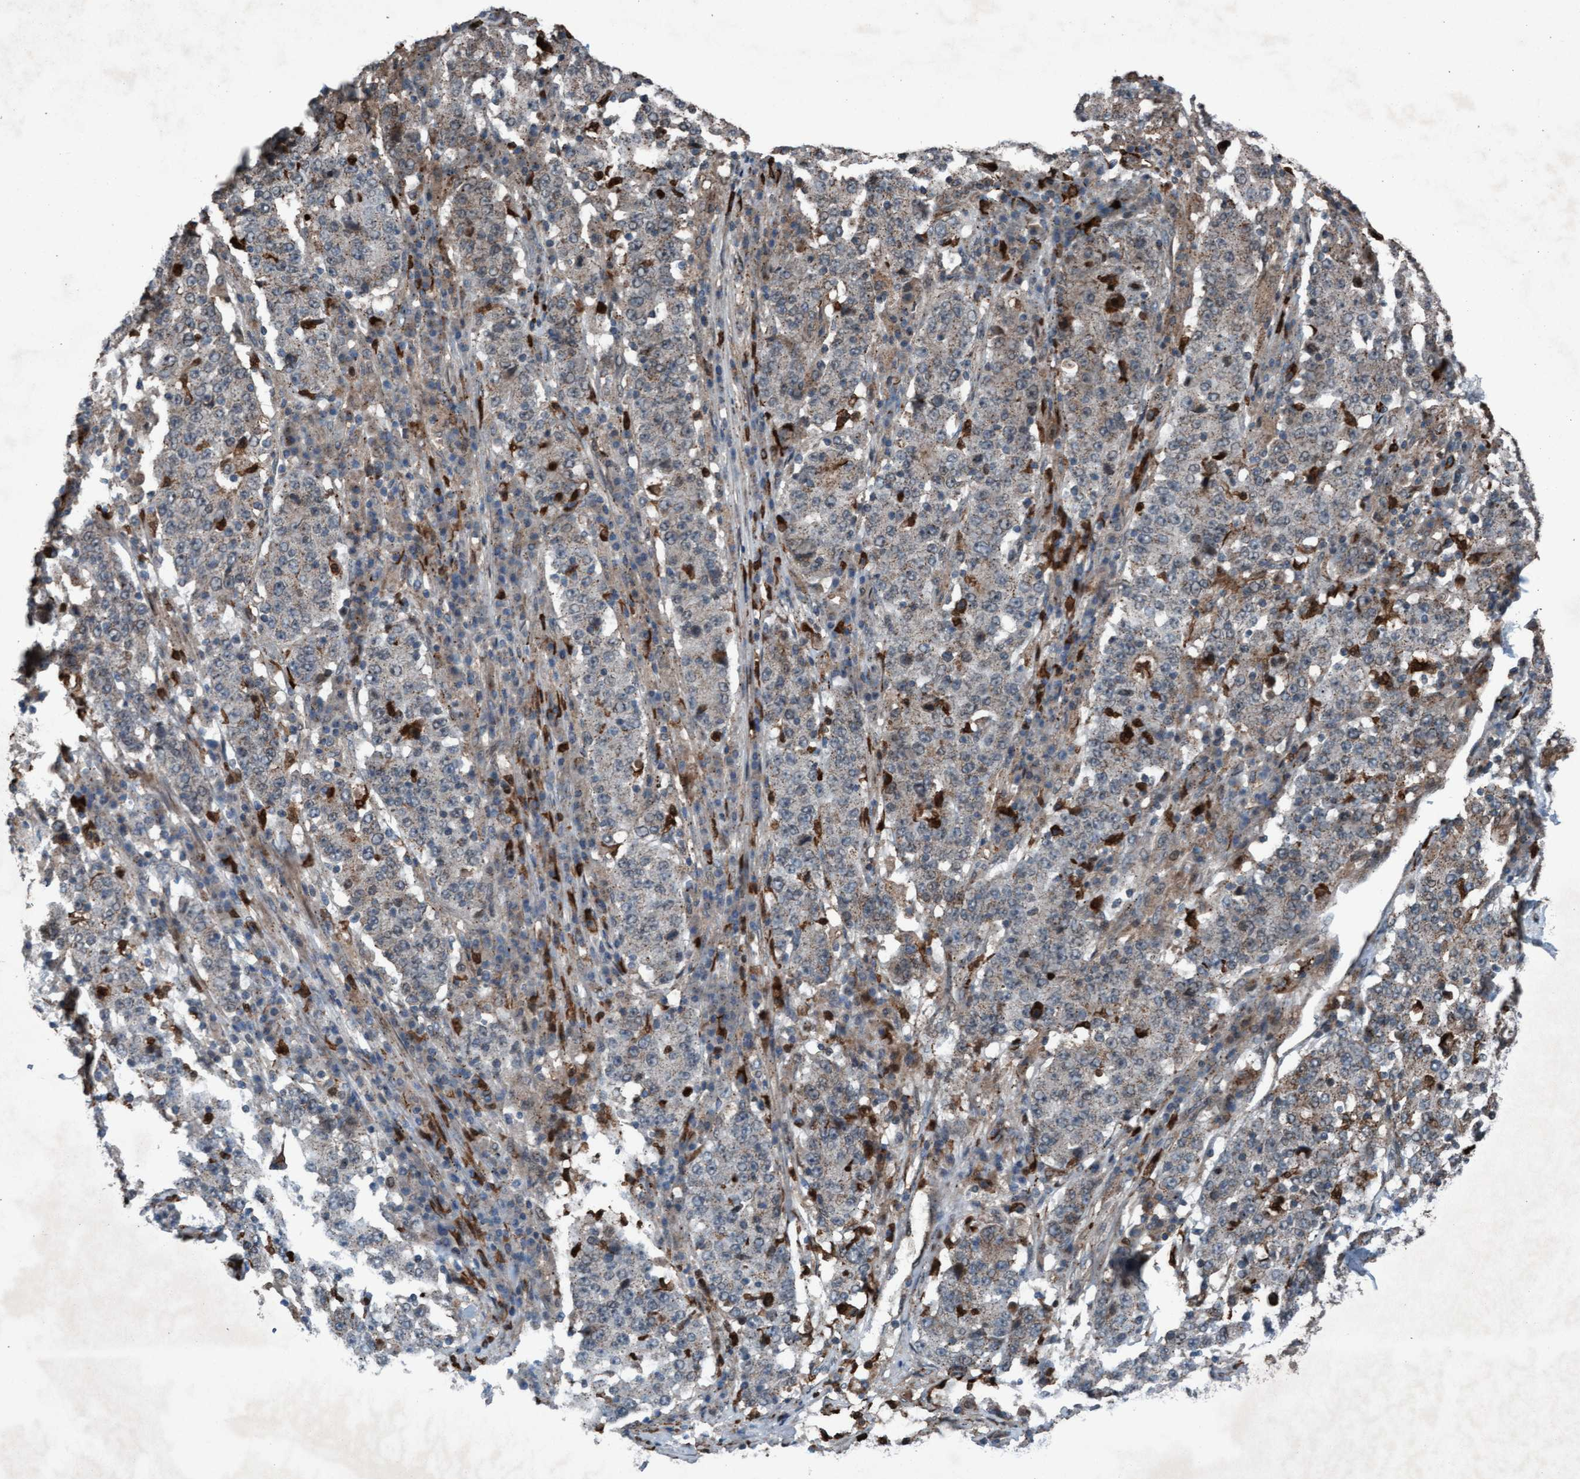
{"staining": {"intensity": "weak", "quantity": "25%-75%", "location": "cytoplasmic/membranous"}, "tissue": "stomach cancer", "cell_type": "Tumor cells", "image_type": "cancer", "snomed": [{"axis": "morphology", "description": "Adenocarcinoma, NOS"}, {"axis": "topography", "description": "Stomach"}], "caption": "Stomach cancer was stained to show a protein in brown. There is low levels of weak cytoplasmic/membranous expression in approximately 25%-75% of tumor cells. (DAB IHC, brown staining for protein, blue staining for nuclei).", "gene": "PLXNB2", "patient": {"sex": "male", "age": 59}}